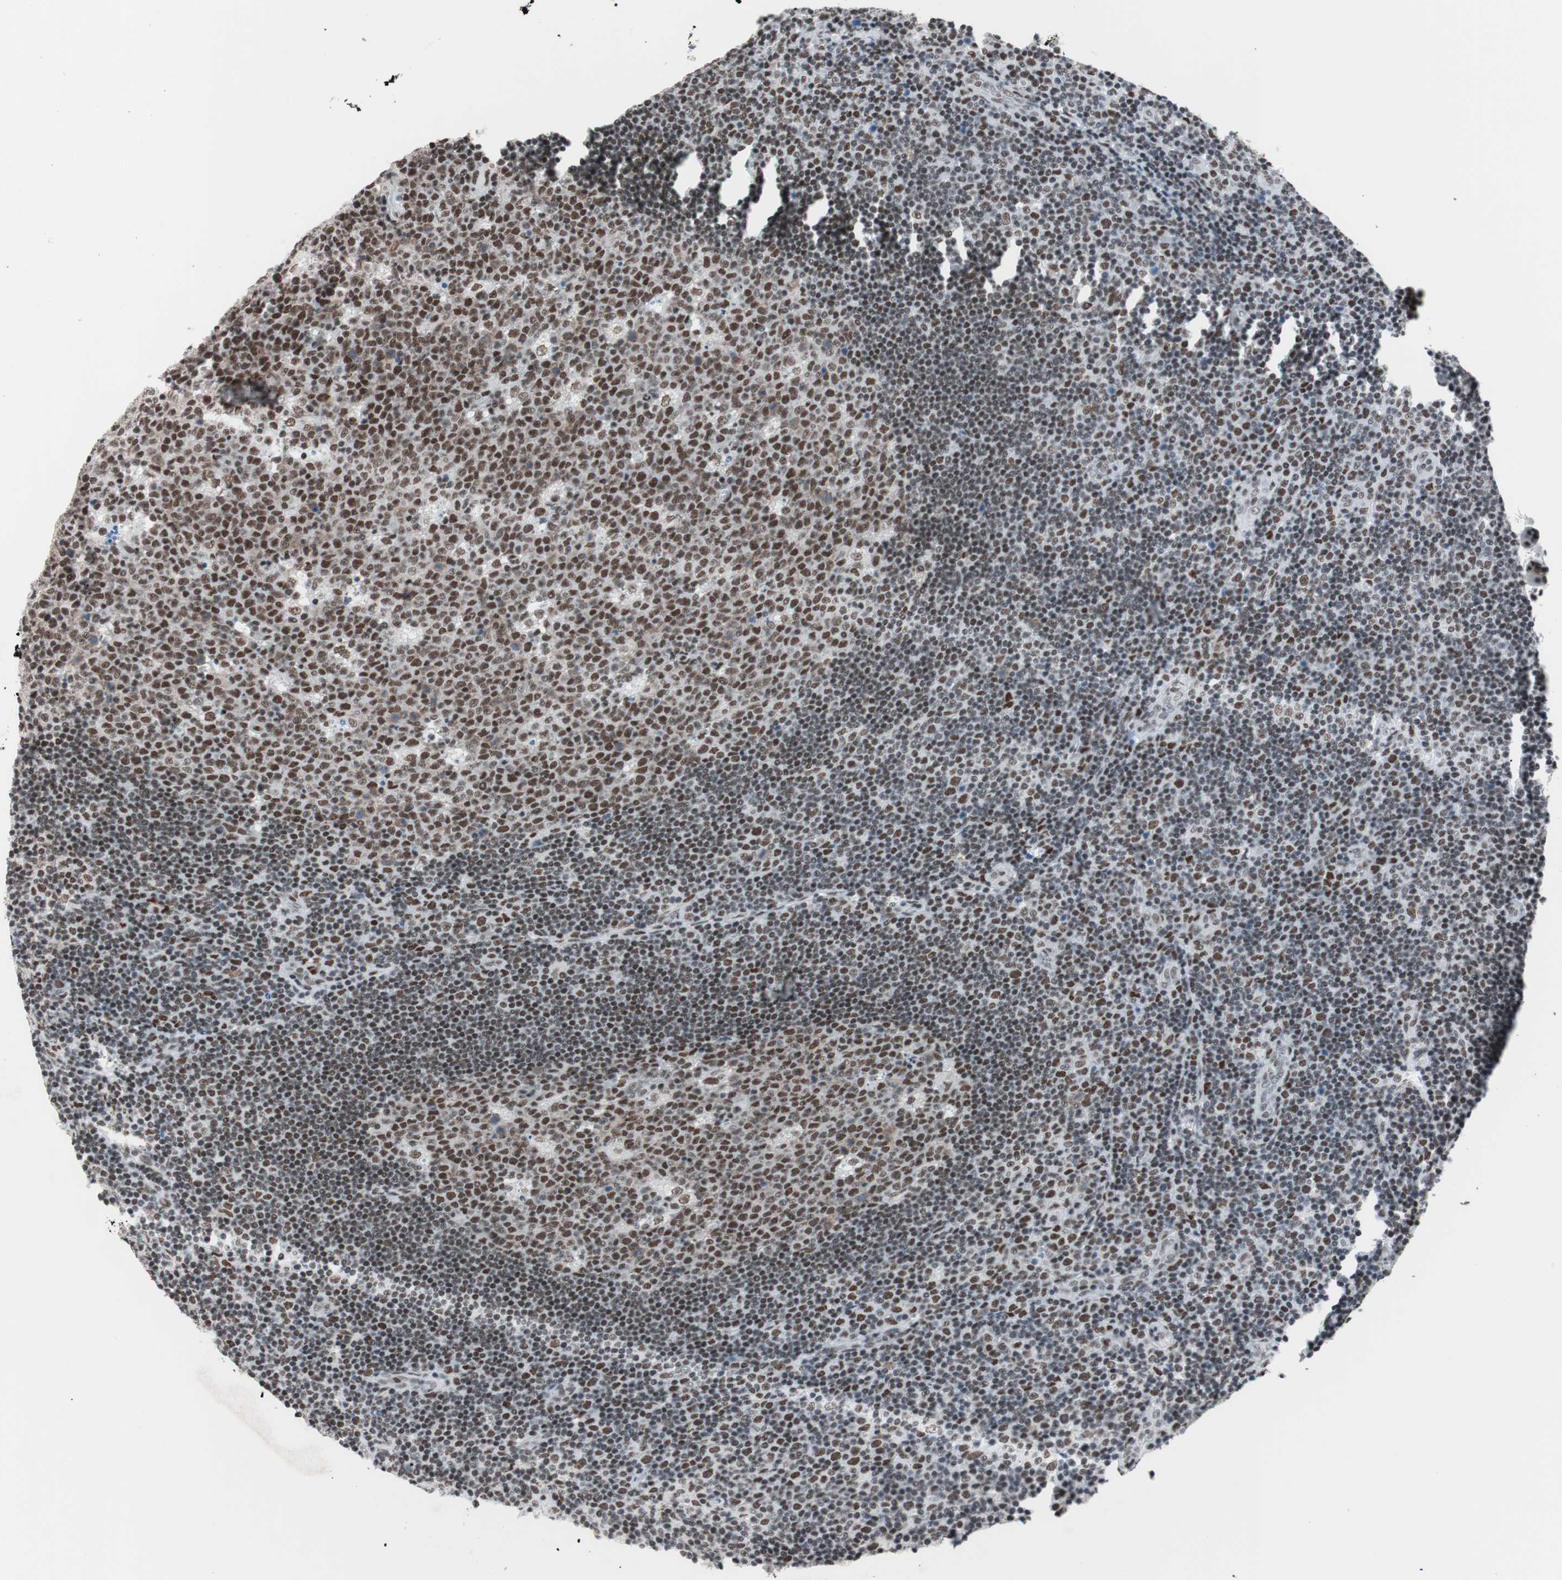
{"staining": {"intensity": "strong", "quantity": ">75%", "location": "nuclear"}, "tissue": "lymph node", "cell_type": "Germinal center cells", "image_type": "normal", "snomed": [{"axis": "morphology", "description": "Normal tissue, NOS"}, {"axis": "topography", "description": "Lymph node"}, {"axis": "topography", "description": "Salivary gland"}], "caption": "Protein analysis of benign lymph node demonstrates strong nuclear positivity in about >75% of germinal center cells. (brown staining indicates protein expression, while blue staining denotes nuclei).", "gene": "ARID1A", "patient": {"sex": "male", "age": 8}}